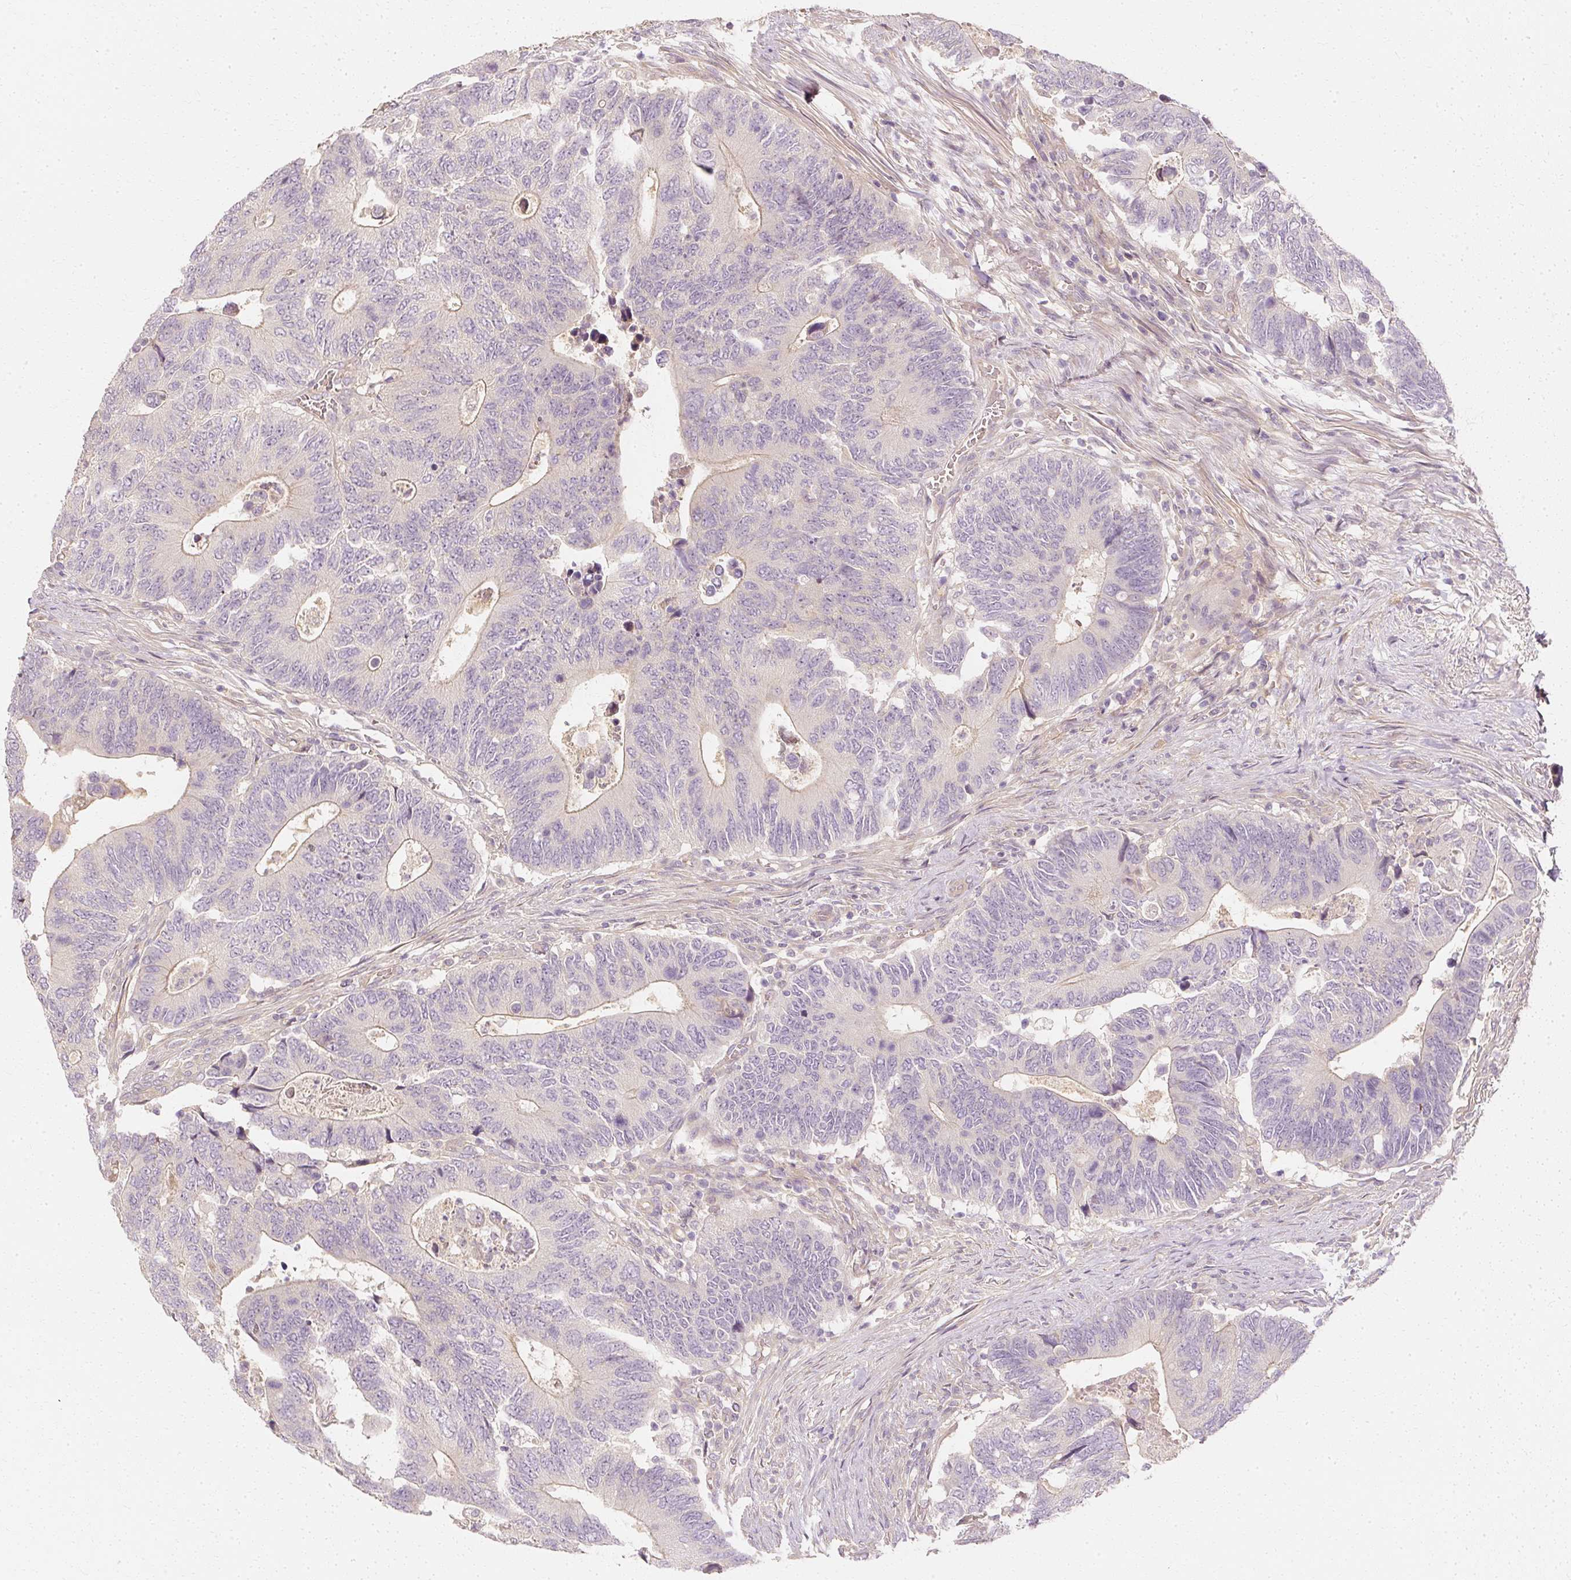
{"staining": {"intensity": "negative", "quantity": "none", "location": "none"}, "tissue": "colorectal cancer", "cell_type": "Tumor cells", "image_type": "cancer", "snomed": [{"axis": "morphology", "description": "Adenocarcinoma, NOS"}, {"axis": "topography", "description": "Colon"}], "caption": "IHC image of colorectal adenocarcinoma stained for a protein (brown), which displays no staining in tumor cells.", "gene": "GNAQ", "patient": {"sex": "male", "age": 87}}